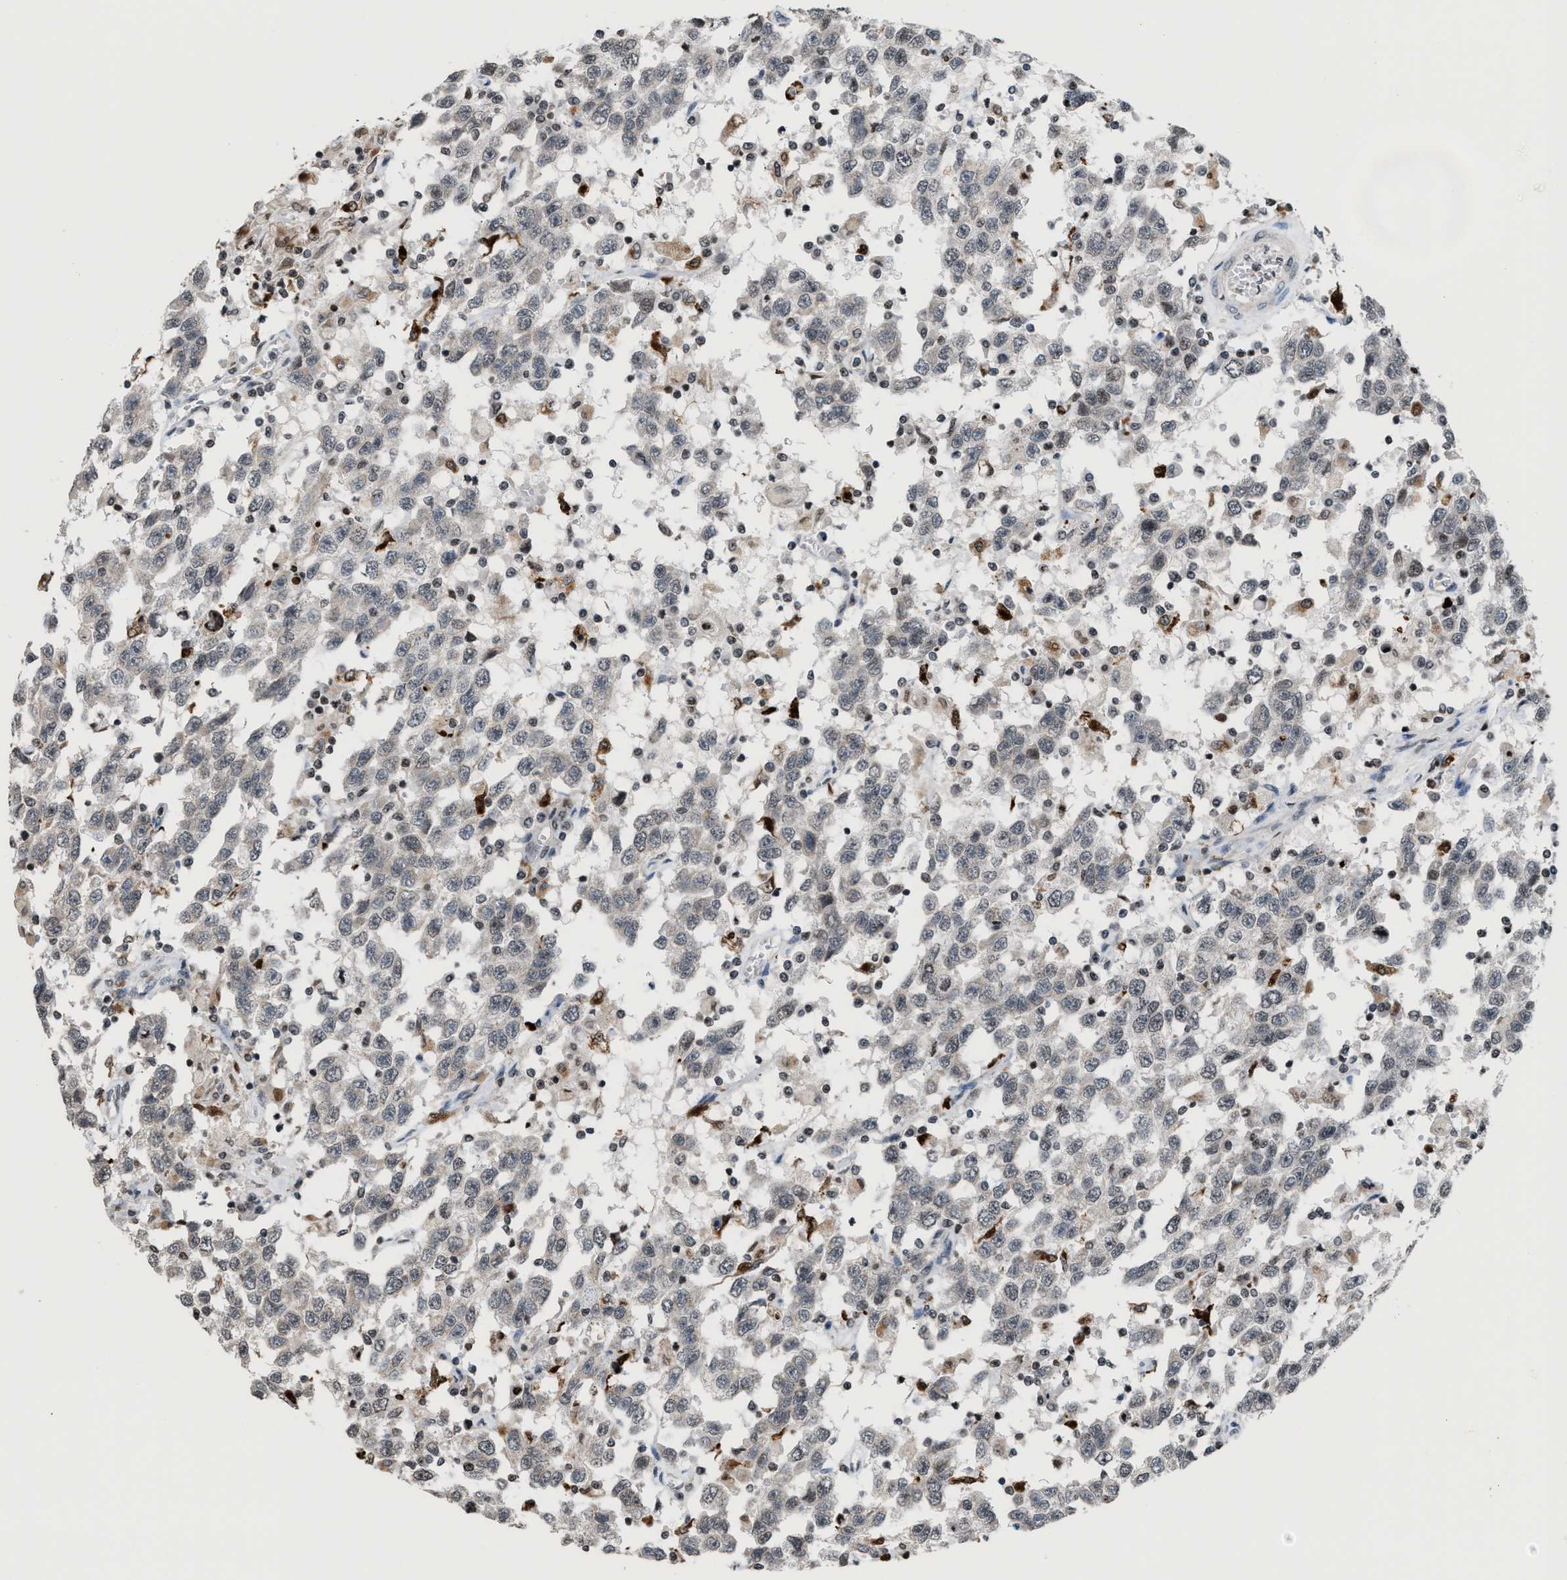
{"staining": {"intensity": "negative", "quantity": "none", "location": "none"}, "tissue": "testis cancer", "cell_type": "Tumor cells", "image_type": "cancer", "snomed": [{"axis": "morphology", "description": "Seminoma, NOS"}, {"axis": "topography", "description": "Testis"}], "caption": "DAB (3,3'-diaminobenzidine) immunohistochemical staining of human testis cancer displays no significant staining in tumor cells. (Immunohistochemistry (ihc), brightfield microscopy, high magnification).", "gene": "PRUNE2", "patient": {"sex": "male", "age": 41}}